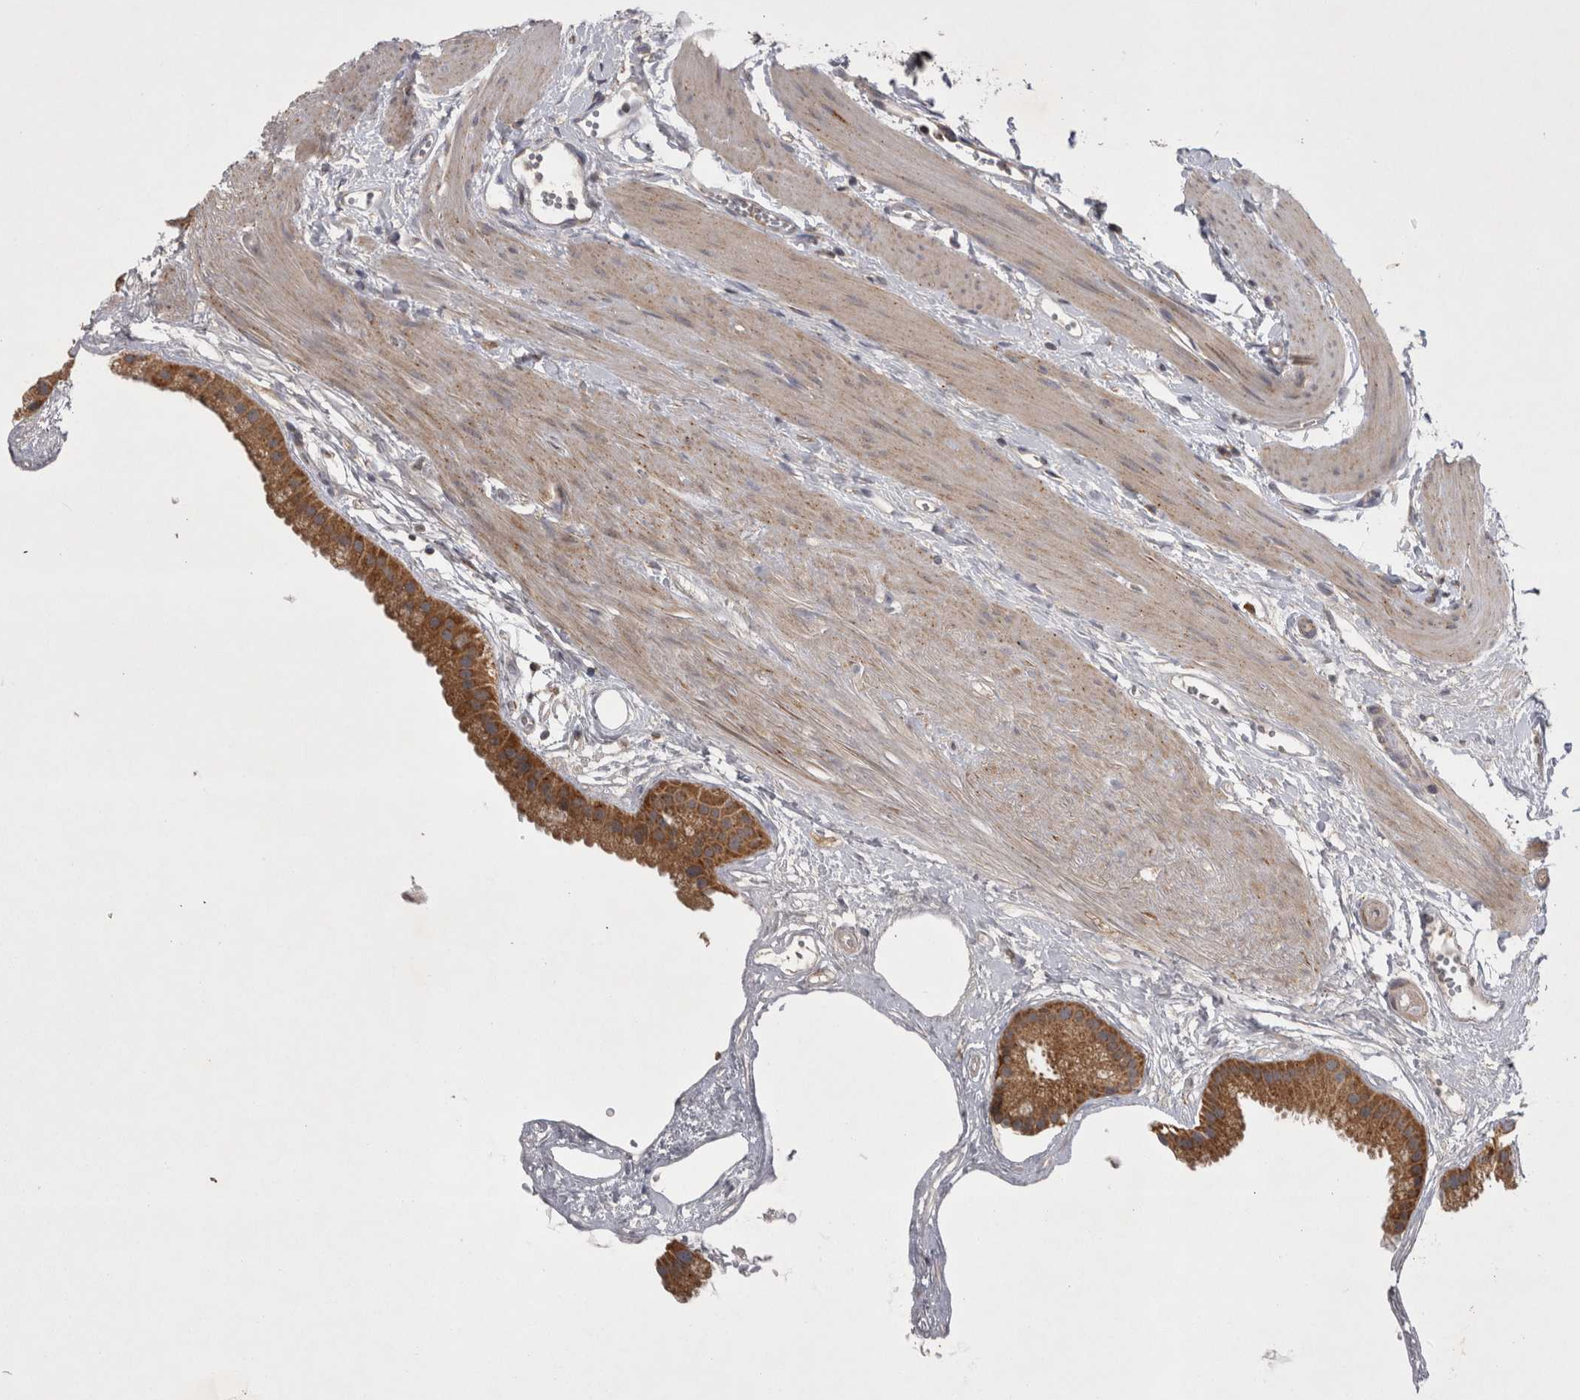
{"staining": {"intensity": "moderate", "quantity": ">75%", "location": "cytoplasmic/membranous"}, "tissue": "gallbladder", "cell_type": "Glandular cells", "image_type": "normal", "snomed": [{"axis": "morphology", "description": "Normal tissue, NOS"}, {"axis": "topography", "description": "Gallbladder"}], "caption": "Immunohistochemical staining of unremarkable human gallbladder demonstrates >75% levels of moderate cytoplasmic/membranous protein expression in about >75% of glandular cells. The staining is performed using DAB (3,3'-diaminobenzidine) brown chromogen to label protein expression. The nuclei are counter-stained blue using hematoxylin.", "gene": "TSPOAP1", "patient": {"sex": "female", "age": 64}}